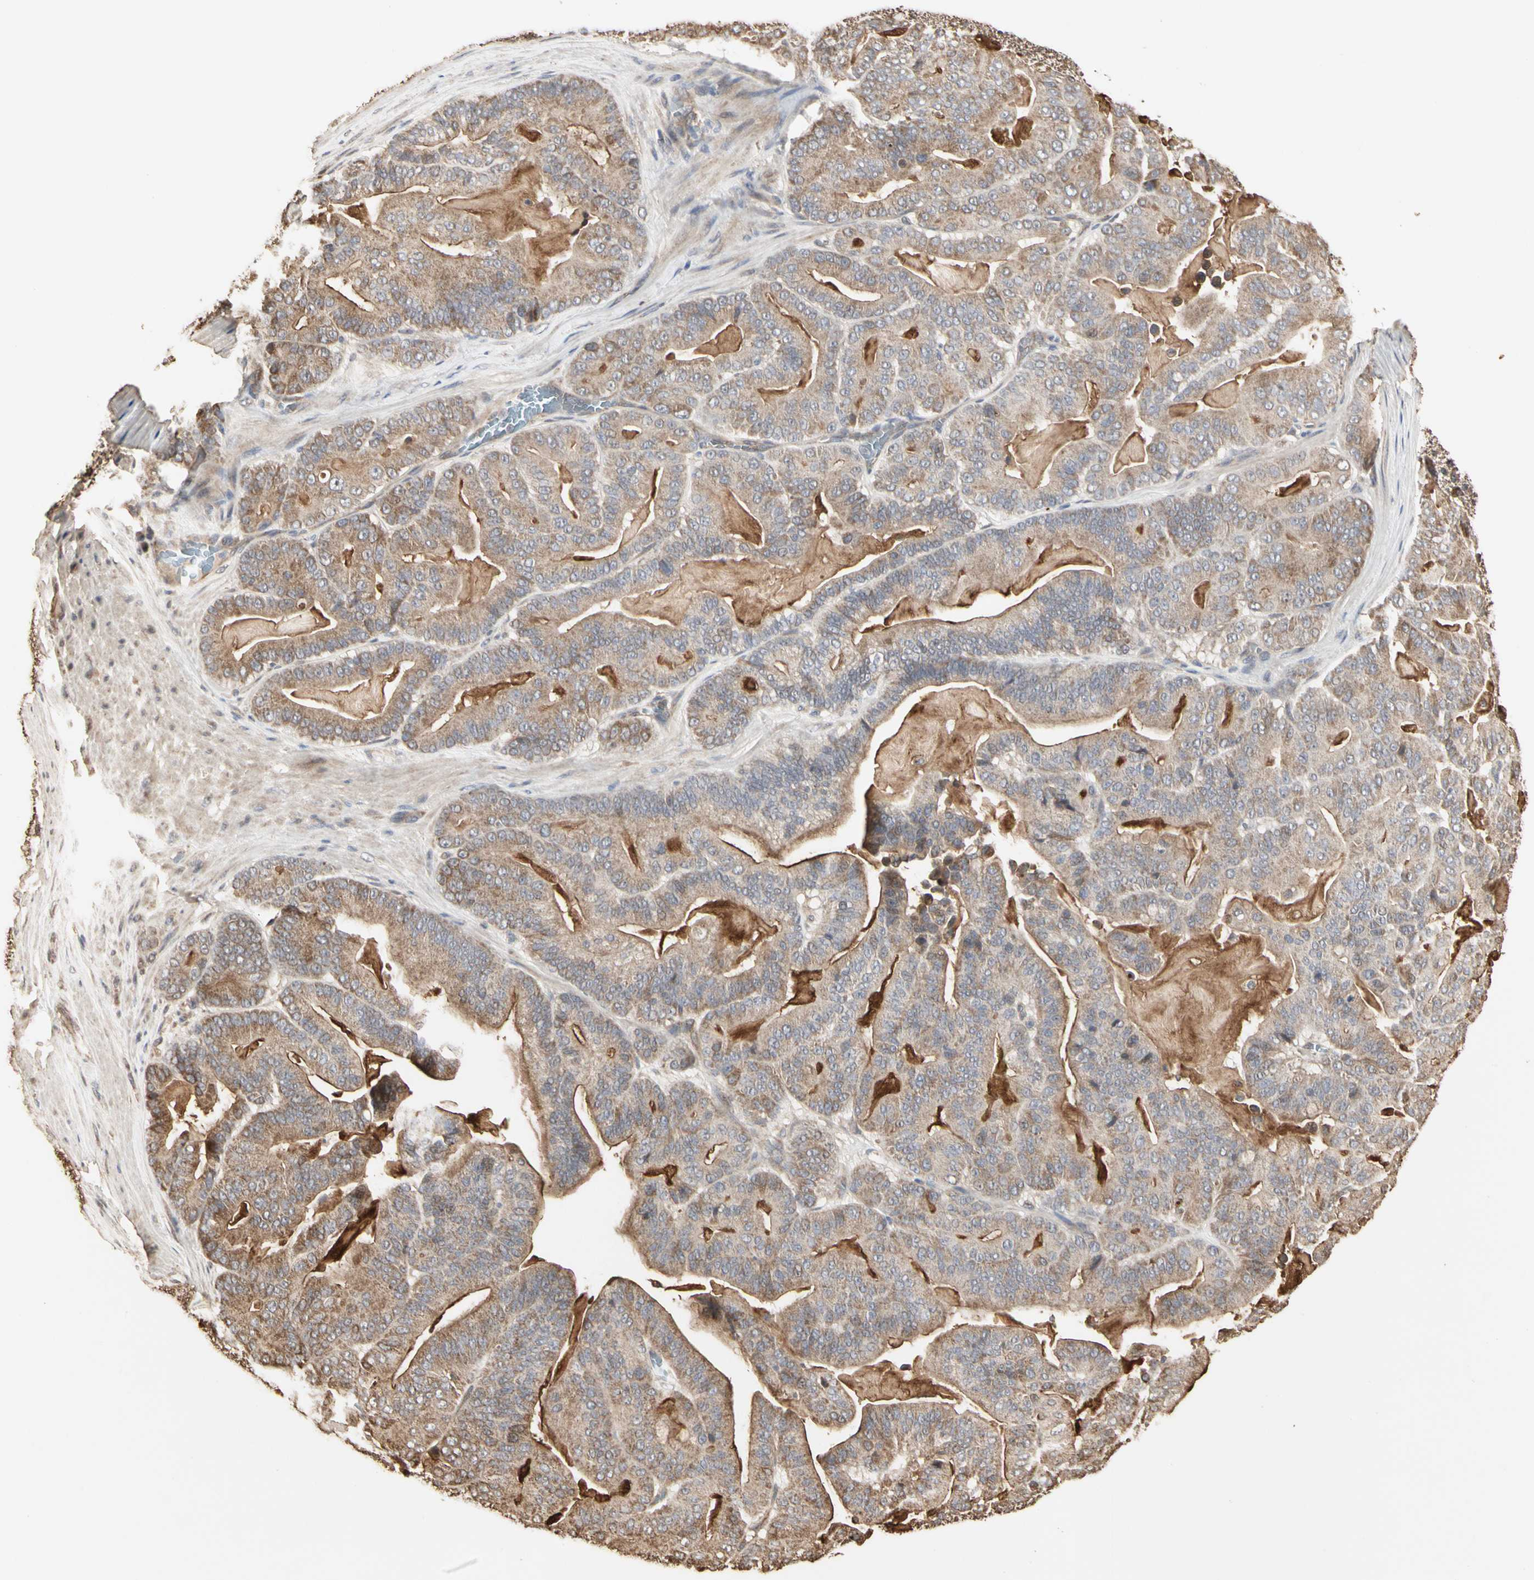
{"staining": {"intensity": "moderate", "quantity": ">75%", "location": "cytoplasmic/membranous"}, "tissue": "pancreatic cancer", "cell_type": "Tumor cells", "image_type": "cancer", "snomed": [{"axis": "morphology", "description": "Adenocarcinoma, NOS"}, {"axis": "topography", "description": "Pancreas"}], "caption": "The micrograph reveals a brown stain indicating the presence of a protein in the cytoplasmic/membranous of tumor cells in pancreatic adenocarcinoma.", "gene": "TAOK1", "patient": {"sex": "male", "age": 63}}